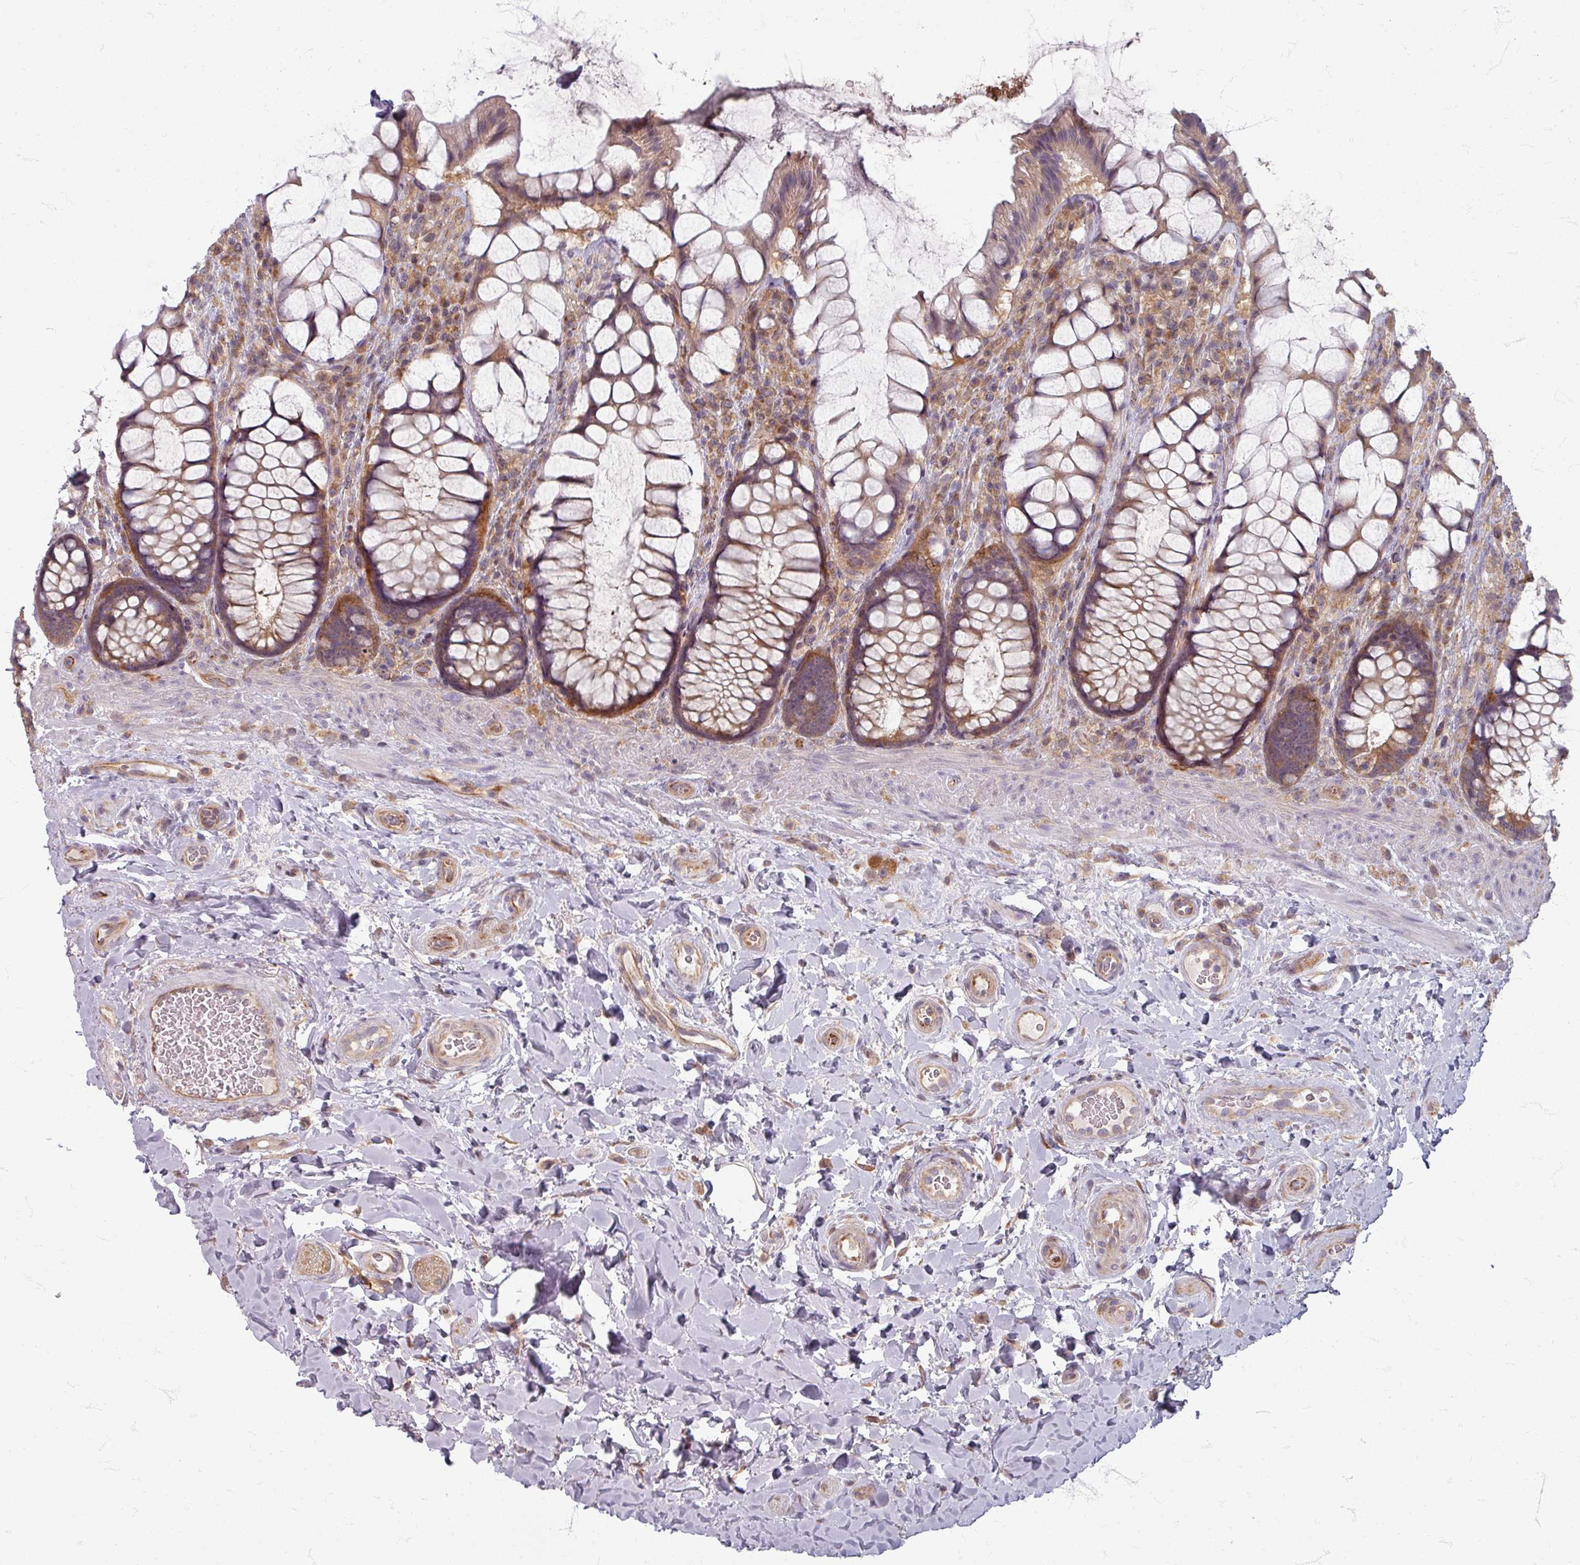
{"staining": {"intensity": "moderate", "quantity": ">75%", "location": "cytoplasmic/membranous"}, "tissue": "rectum", "cell_type": "Glandular cells", "image_type": "normal", "snomed": [{"axis": "morphology", "description": "Normal tissue, NOS"}, {"axis": "topography", "description": "Rectum"}], "caption": "A brown stain shows moderate cytoplasmic/membranous staining of a protein in glandular cells of benign human rectum. The staining was performed using DAB (3,3'-diaminobenzidine), with brown indicating positive protein expression. Nuclei are stained blue with hematoxylin.", "gene": "STAM", "patient": {"sex": "female", "age": 58}}